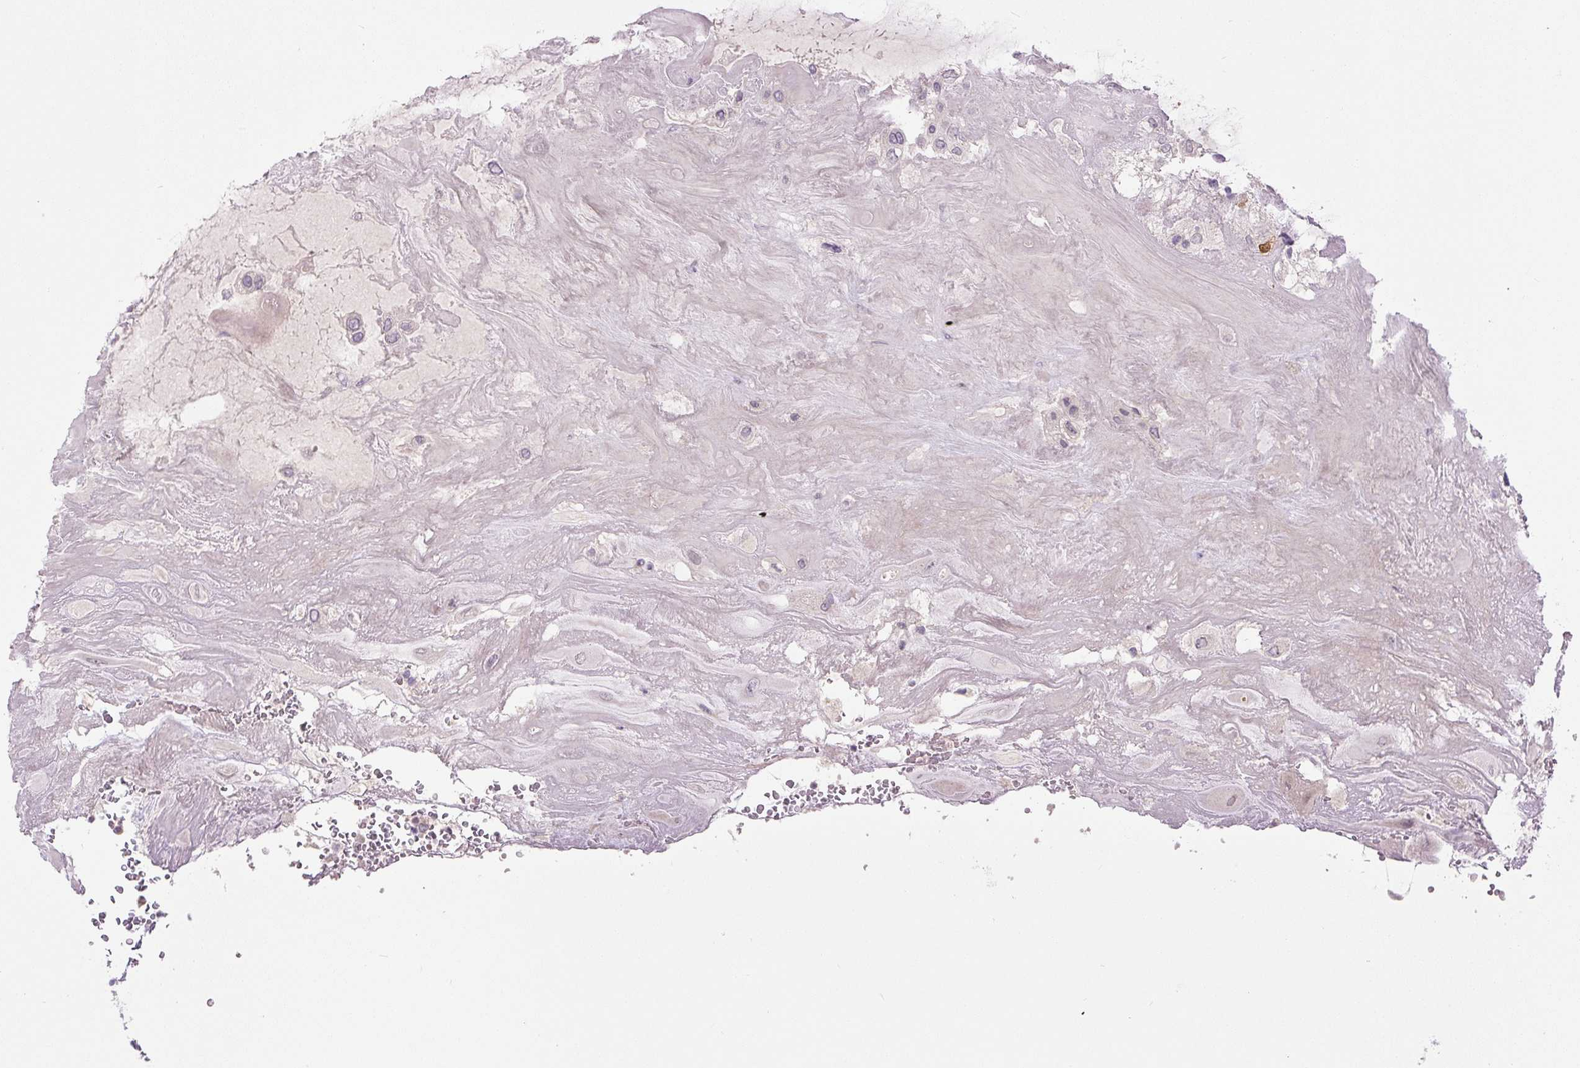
{"staining": {"intensity": "negative", "quantity": "none", "location": "none"}, "tissue": "placenta", "cell_type": "Decidual cells", "image_type": "normal", "snomed": [{"axis": "morphology", "description": "Normal tissue, NOS"}, {"axis": "topography", "description": "Placenta"}], "caption": "Immunohistochemistry (IHC) histopathology image of benign placenta: placenta stained with DAB exhibits no significant protein positivity in decidual cells.", "gene": "FABP7", "patient": {"sex": "female", "age": 32}}